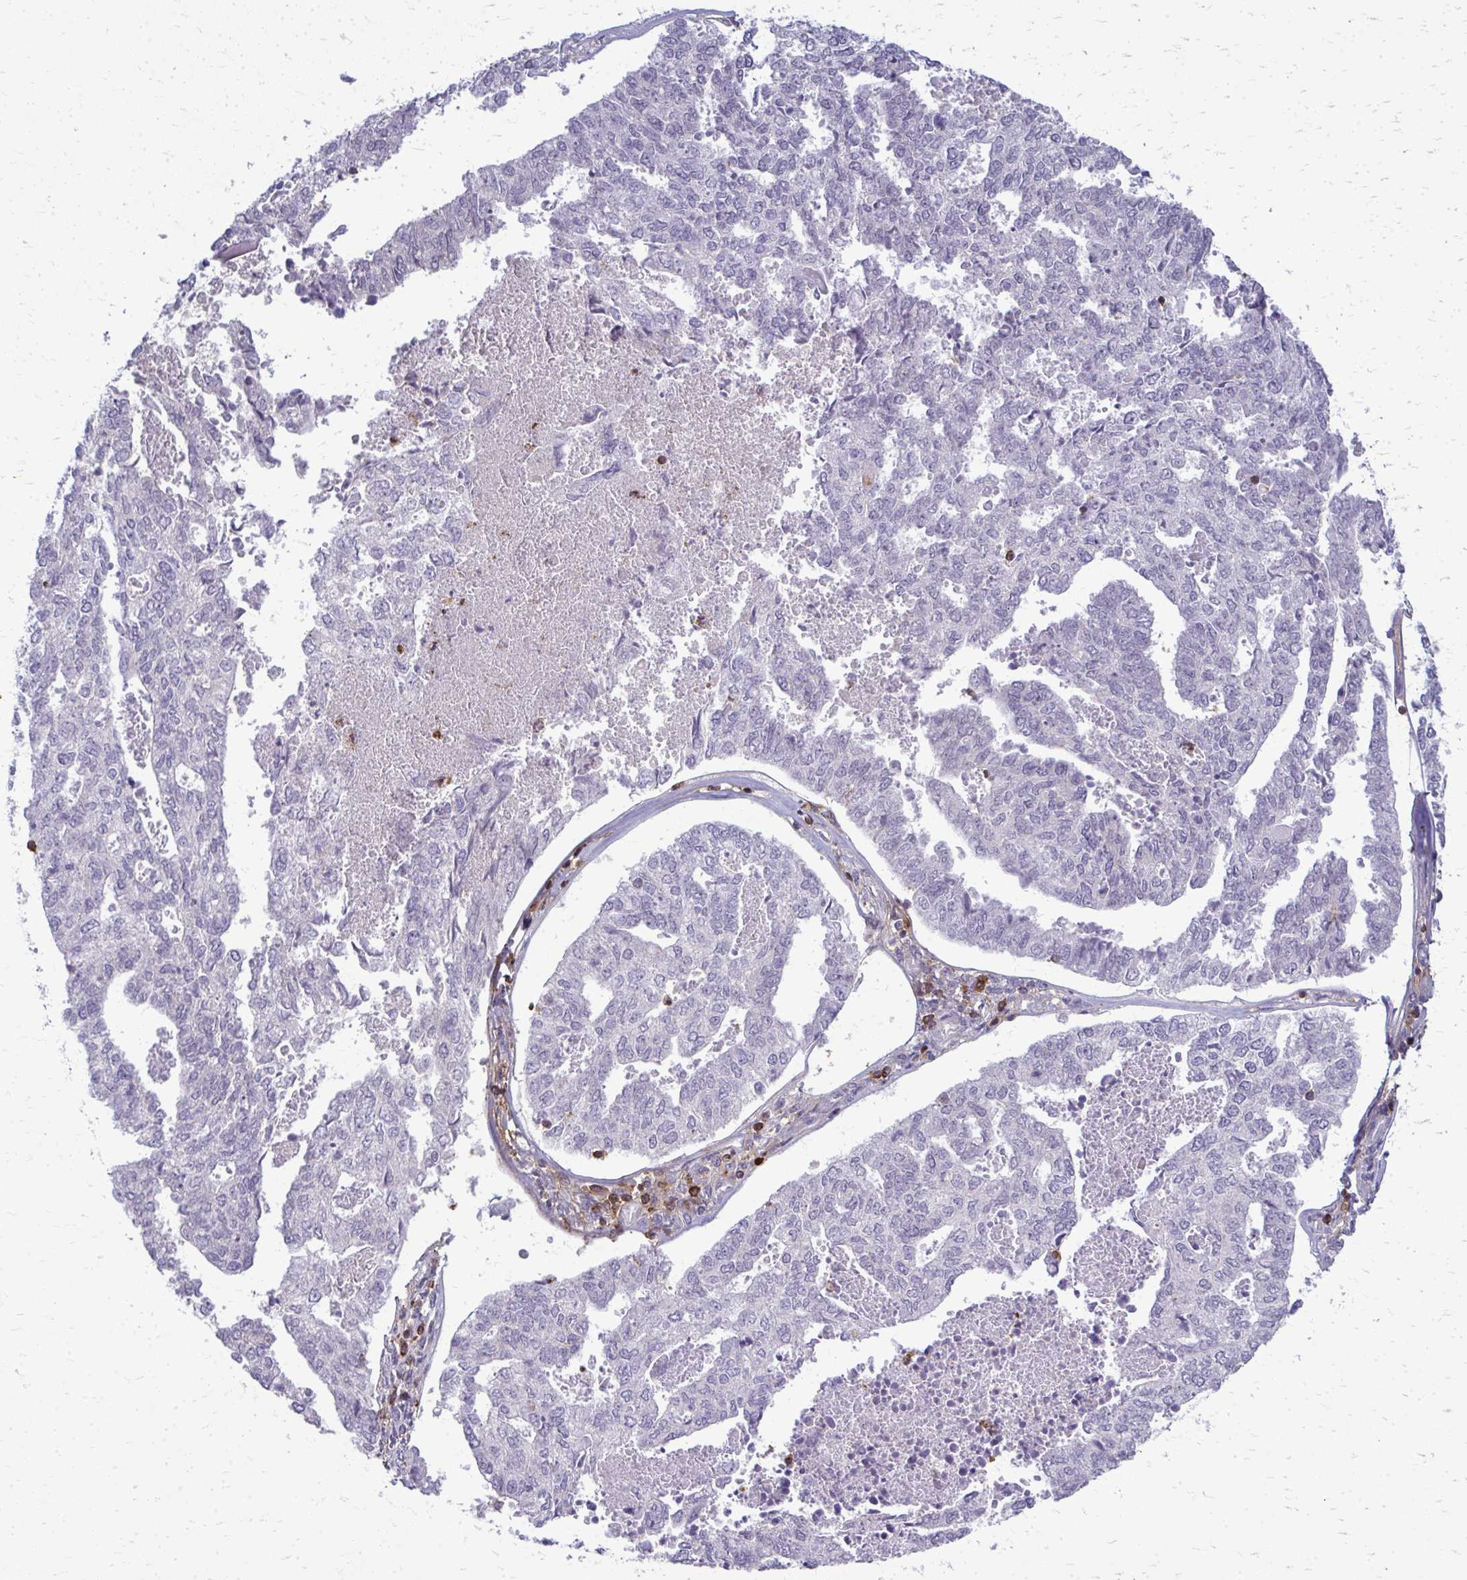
{"staining": {"intensity": "negative", "quantity": "none", "location": "none"}, "tissue": "endometrial cancer", "cell_type": "Tumor cells", "image_type": "cancer", "snomed": [{"axis": "morphology", "description": "Adenocarcinoma, NOS"}, {"axis": "topography", "description": "Endometrium"}], "caption": "High power microscopy histopathology image of an immunohistochemistry (IHC) photomicrograph of adenocarcinoma (endometrial), revealing no significant staining in tumor cells.", "gene": "AP5M1", "patient": {"sex": "female", "age": 73}}